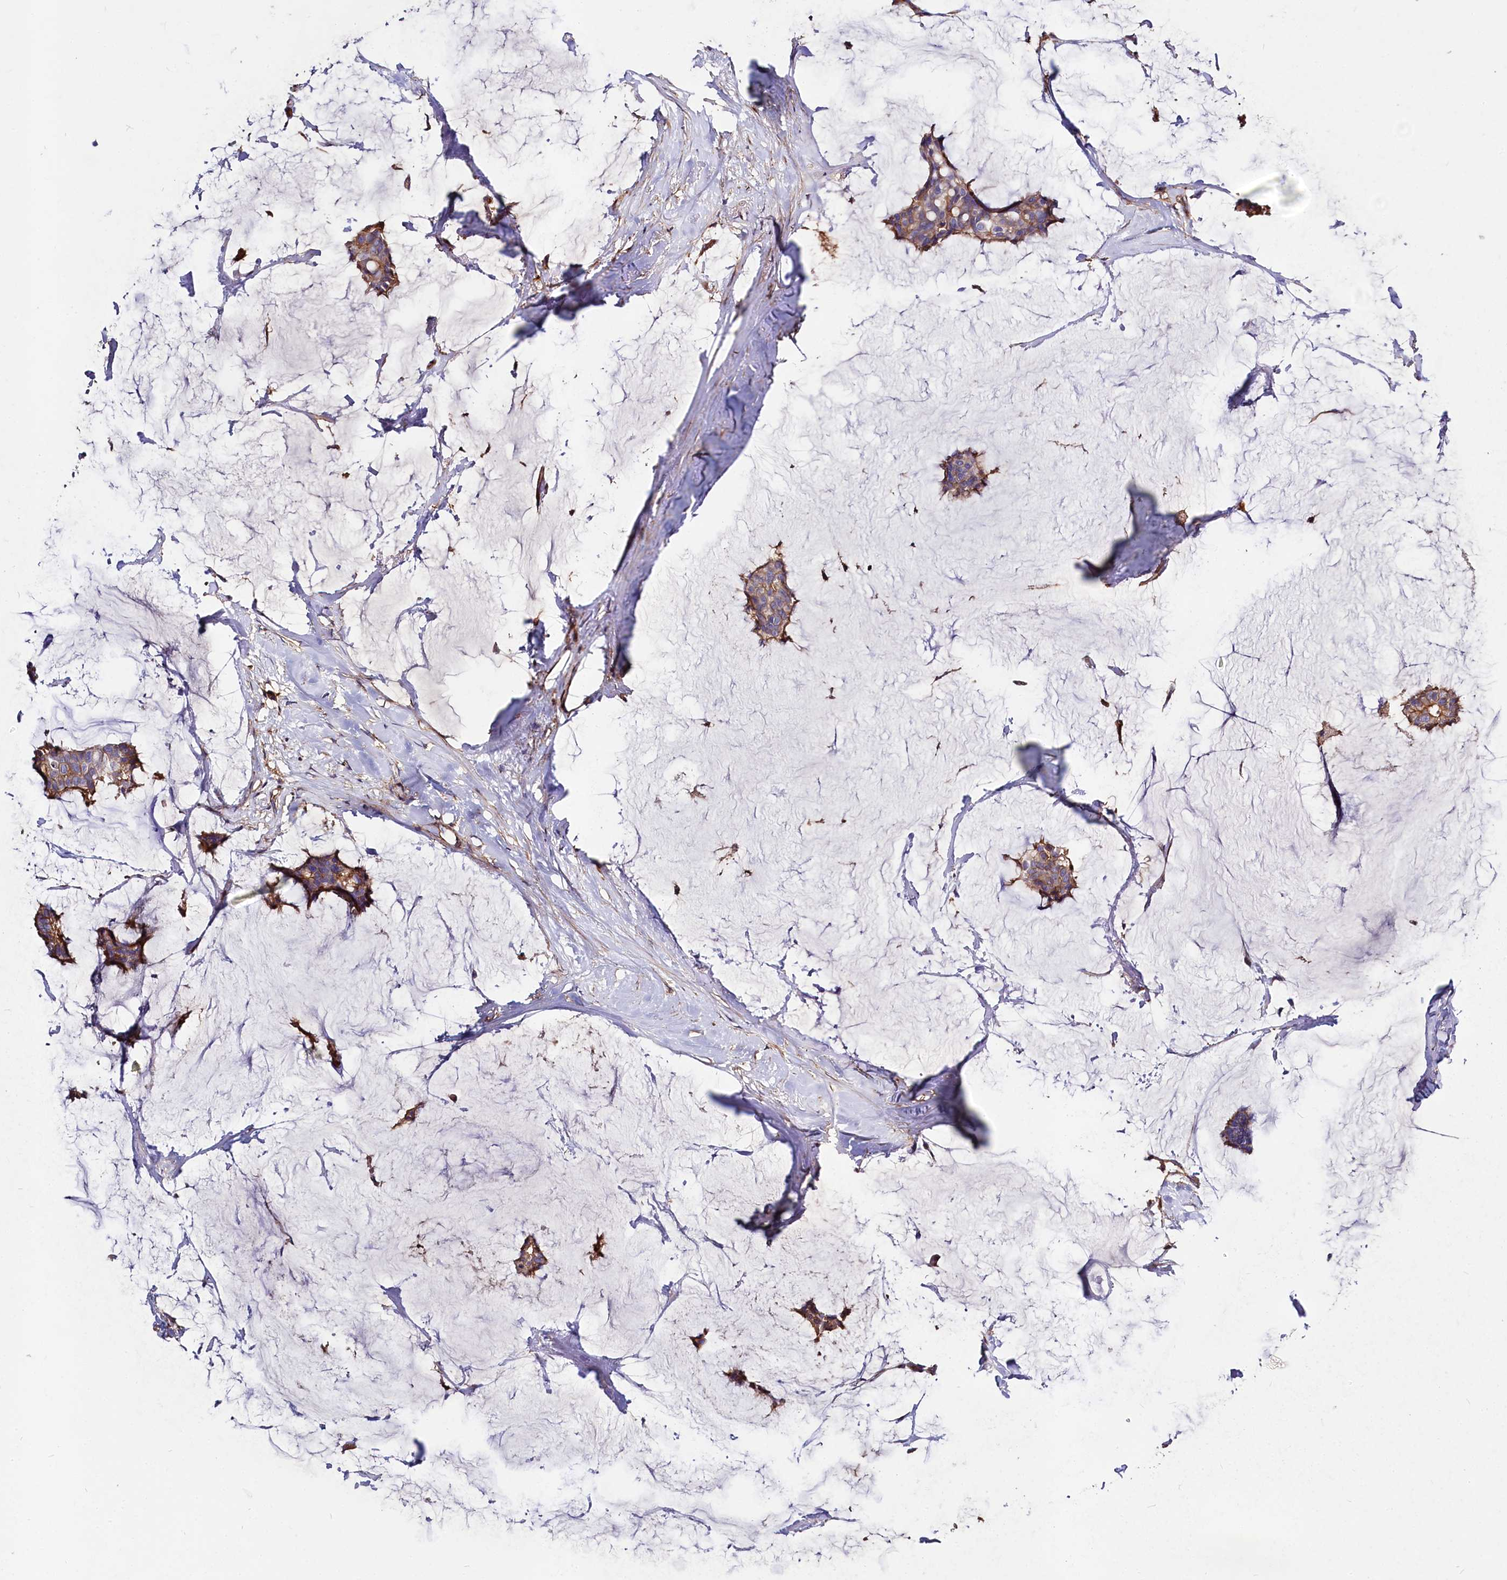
{"staining": {"intensity": "moderate", "quantity": "<25%", "location": "cytoplasmic/membranous"}, "tissue": "breast cancer", "cell_type": "Tumor cells", "image_type": "cancer", "snomed": [{"axis": "morphology", "description": "Duct carcinoma"}, {"axis": "topography", "description": "Breast"}], "caption": "Protein expression analysis of human breast invasive ductal carcinoma reveals moderate cytoplasmic/membranous expression in approximately <25% of tumor cells.", "gene": "ANO6", "patient": {"sex": "female", "age": 93}}